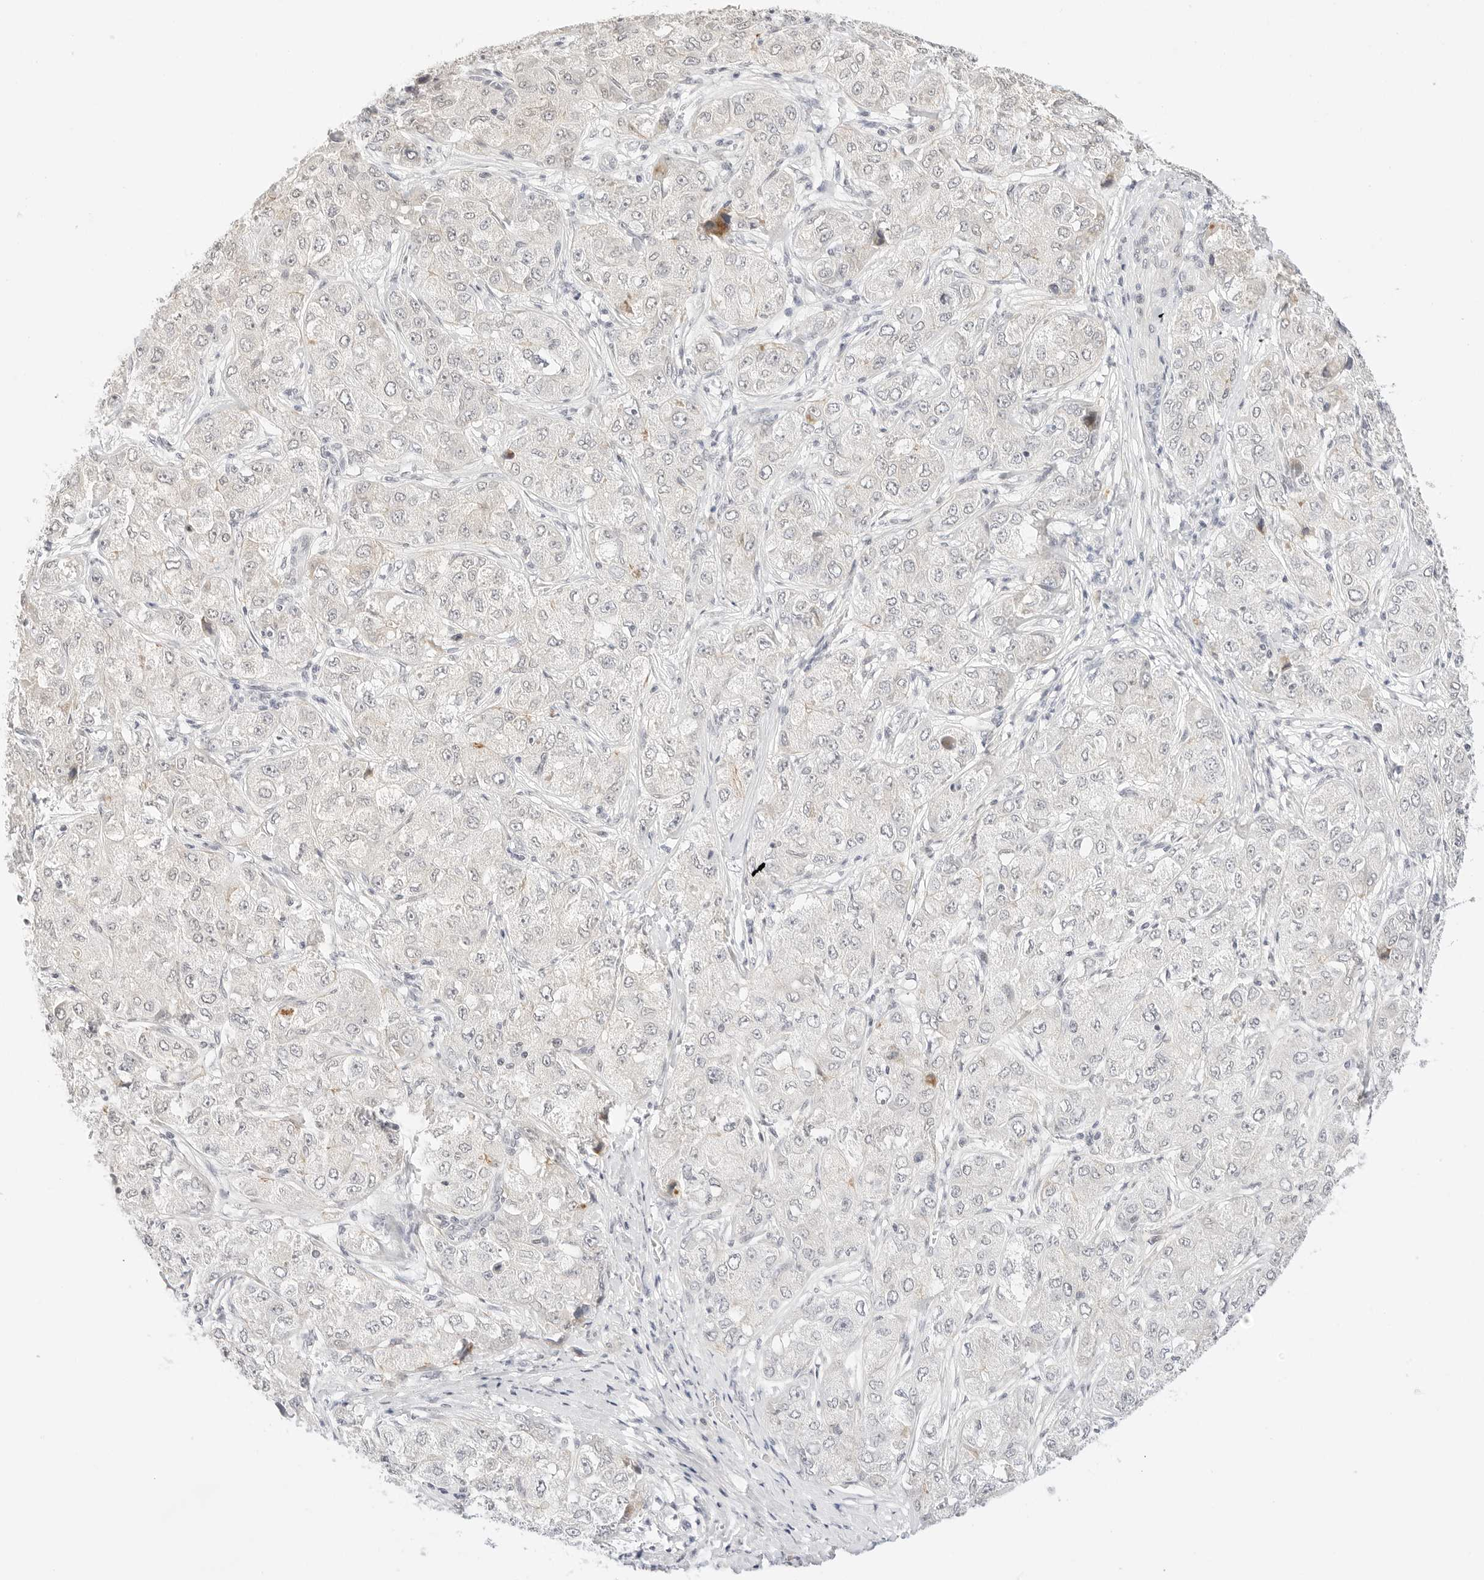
{"staining": {"intensity": "negative", "quantity": "none", "location": "none"}, "tissue": "liver cancer", "cell_type": "Tumor cells", "image_type": "cancer", "snomed": [{"axis": "morphology", "description": "Carcinoma, Hepatocellular, NOS"}, {"axis": "topography", "description": "Liver"}], "caption": "Liver cancer was stained to show a protein in brown. There is no significant staining in tumor cells.", "gene": "XKR4", "patient": {"sex": "male", "age": 80}}